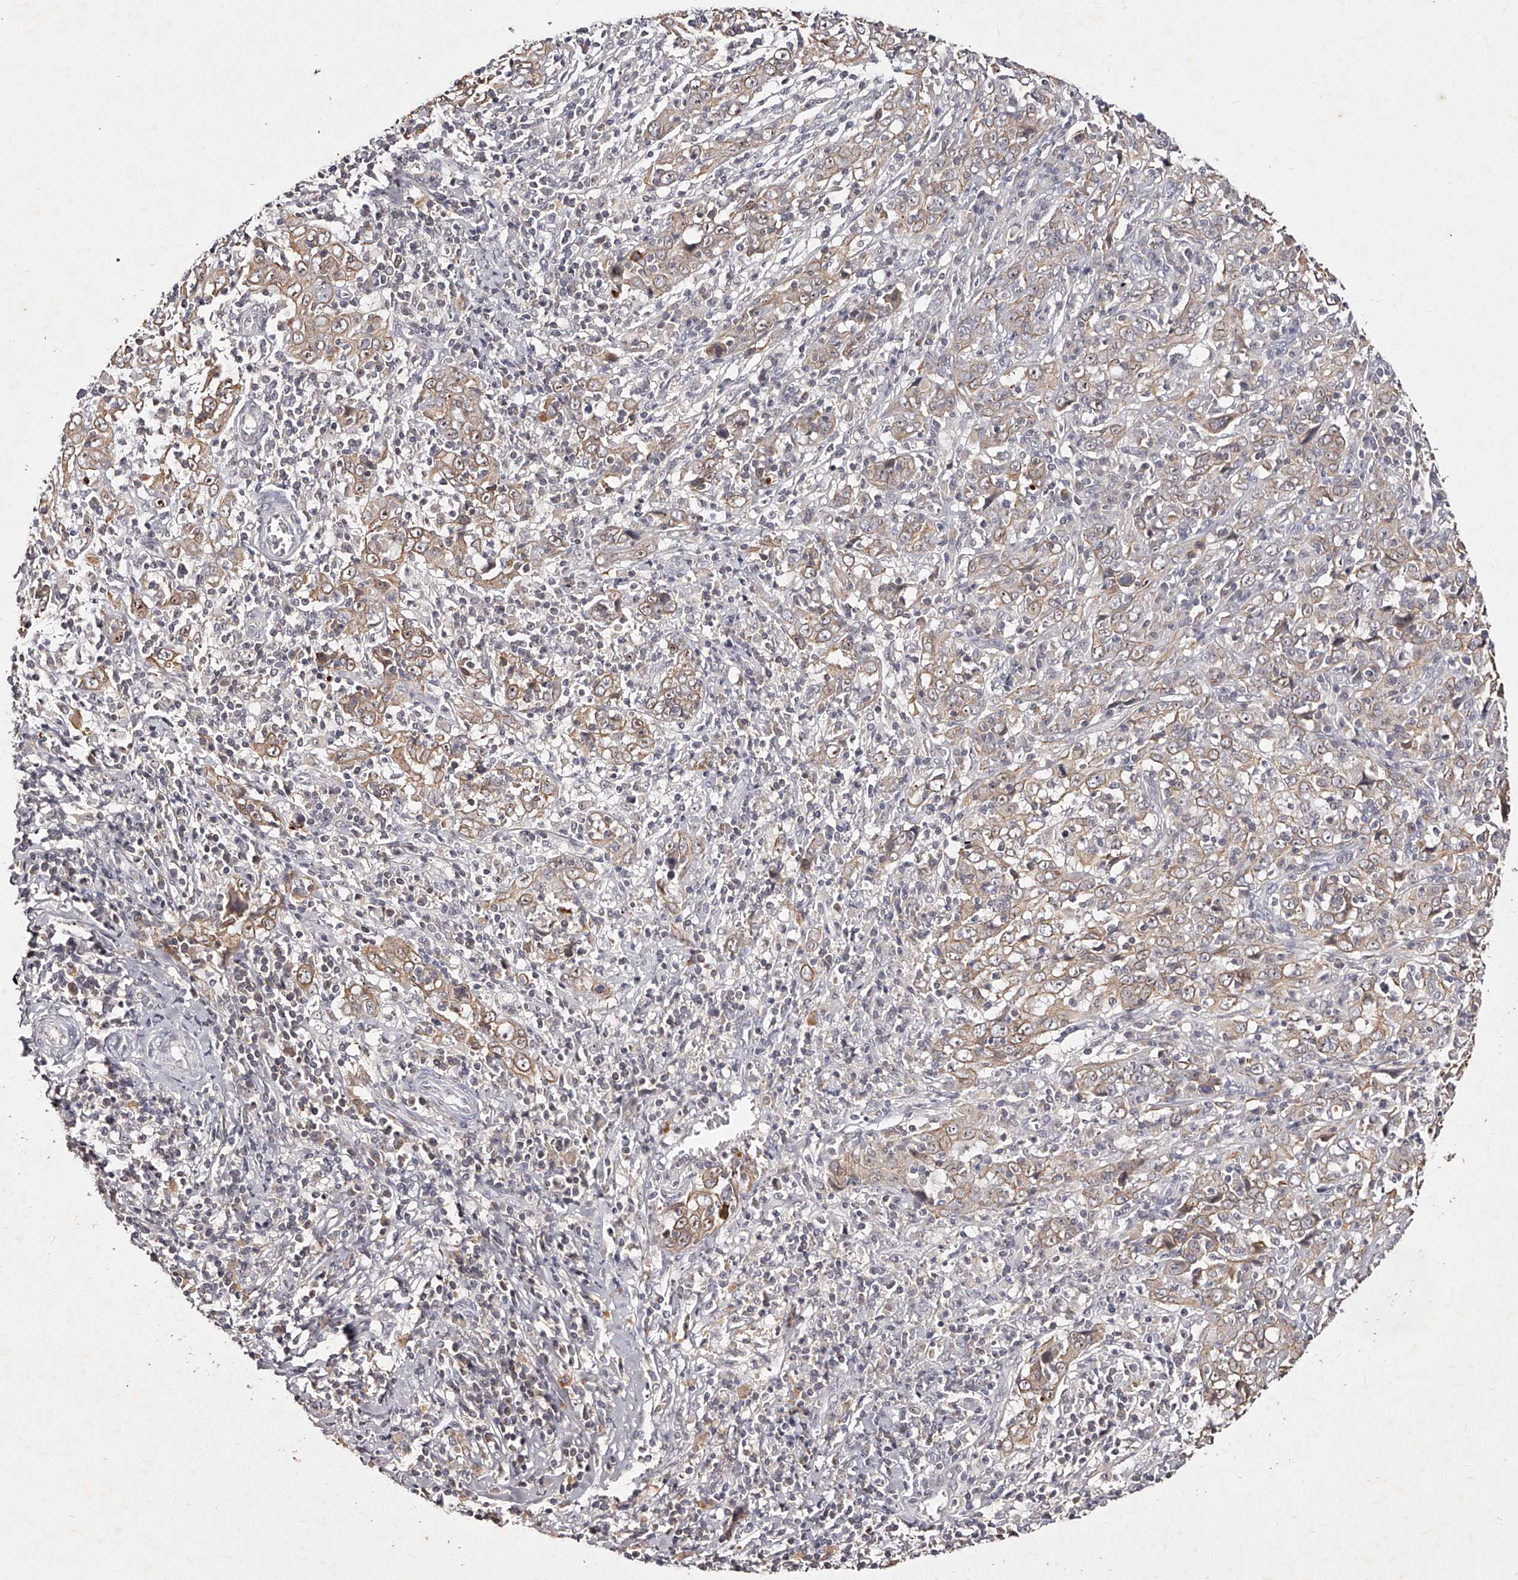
{"staining": {"intensity": "weak", "quantity": ">75%", "location": "cytoplasmic/membranous"}, "tissue": "cervical cancer", "cell_type": "Tumor cells", "image_type": "cancer", "snomed": [{"axis": "morphology", "description": "Squamous cell carcinoma, NOS"}, {"axis": "topography", "description": "Cervix"}], "caption": "A micrograph of cervical squamous cell carcinoma stained for a protein demonstrates weak cytoplasmic/membranous brown staining in tumor cells.", "gene": "PHACTR1", "patient": {"sex": "female", "age": 46}}